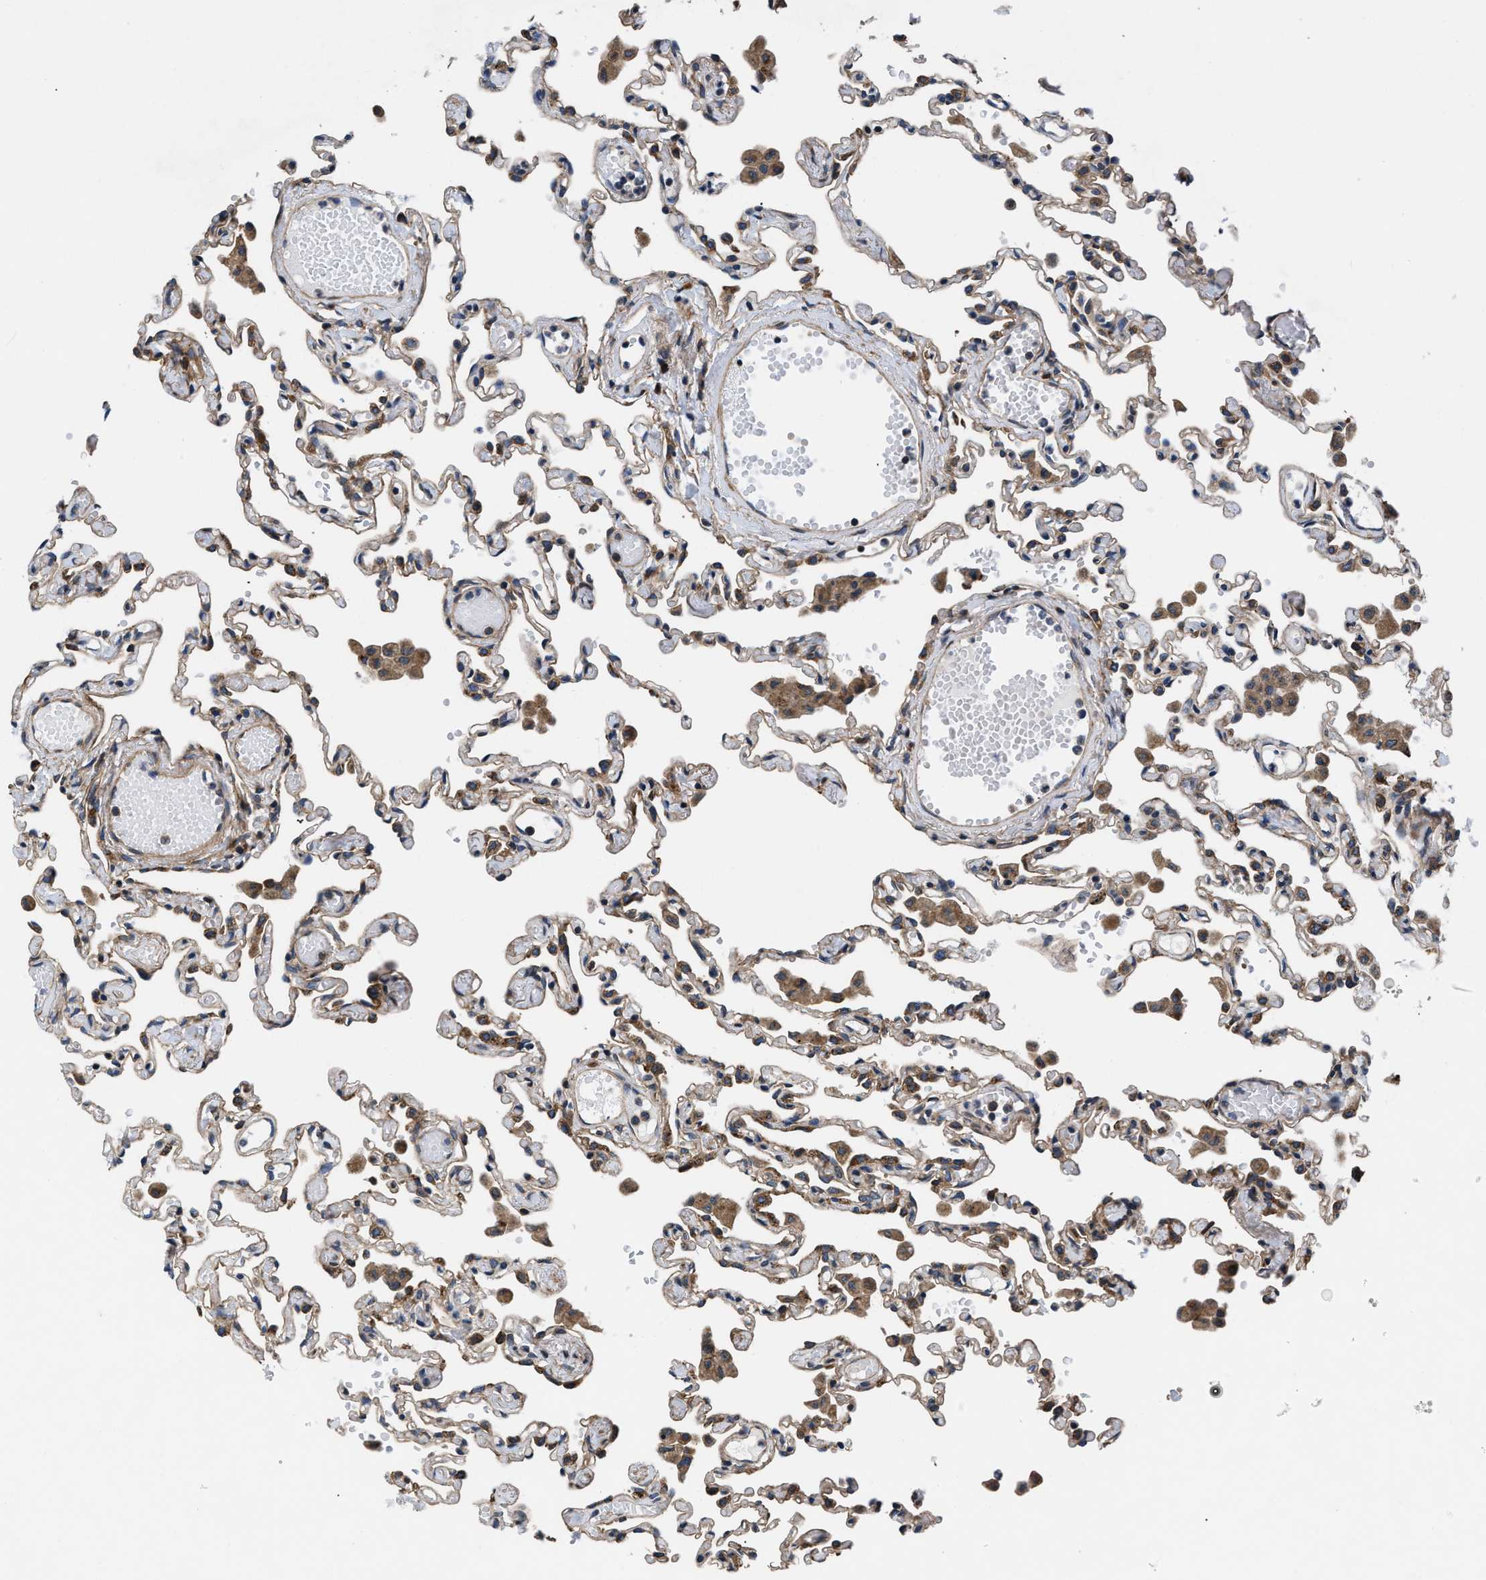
{"staining": {"intensity": "weak", "quantity": "25%-75%", "location": "cytoplasmic/membranous"}, "tissue": "lung", "cell_type": "Alveolar cells", "image_type": "normal", "snomed": [{"axis": "morphology", "description": "Normal tissue, NOS"}, {"axis": "topography", "description": "Bronchus"}, {"axis": "topography", "description": "Lung"}], "caption": "The micrograph shows staining of normal lung, revealing weak cytoplasmic/membranous protein expression (brown color) within alveolar cells. (DAB (3,3'-diaminobenzidine) IHC, brown staining for protein, blue staining for nuclei).", "gene": "CEP128", "patient": {"sex": "female", "age": 49}}